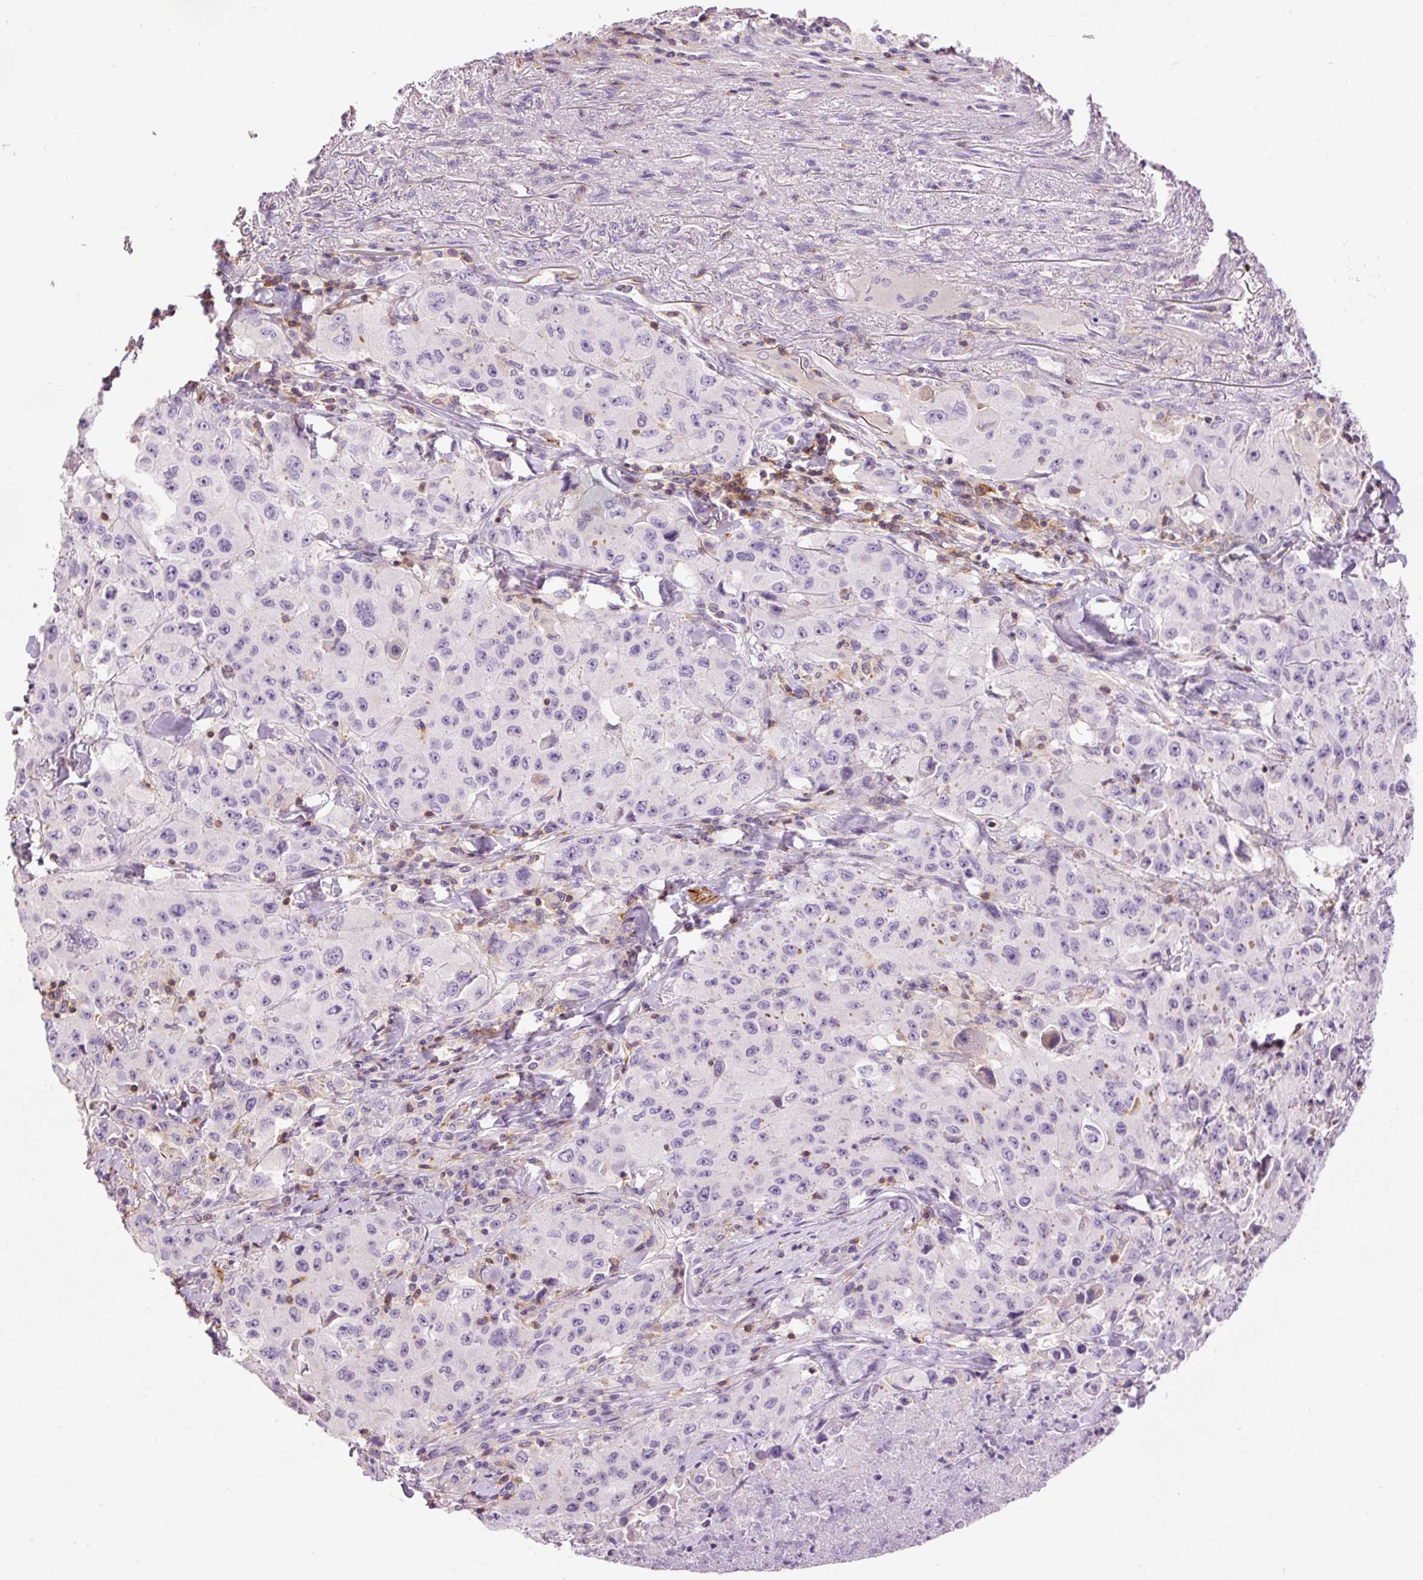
{"staining": {"intensity": "negative", "quantity": "none", "location": "none"}, "tissue": "lung cancer", "cell_type": "Tumor cells", "image_type": "cancer", "snomed": [{"axis": "morphology", "description": "Squamous cell carcinoma, NOS"}, {"axis": "topography", "description": "Lung"}], "caption": "Immunohistochemistry histopathology image of human squamous cell carcinoma (lung) stained for a protein (brown), which demonstrates no positivity in tumor cells.", "gene": "DOK6", "patient": {"sex": "male", "age": 63}}